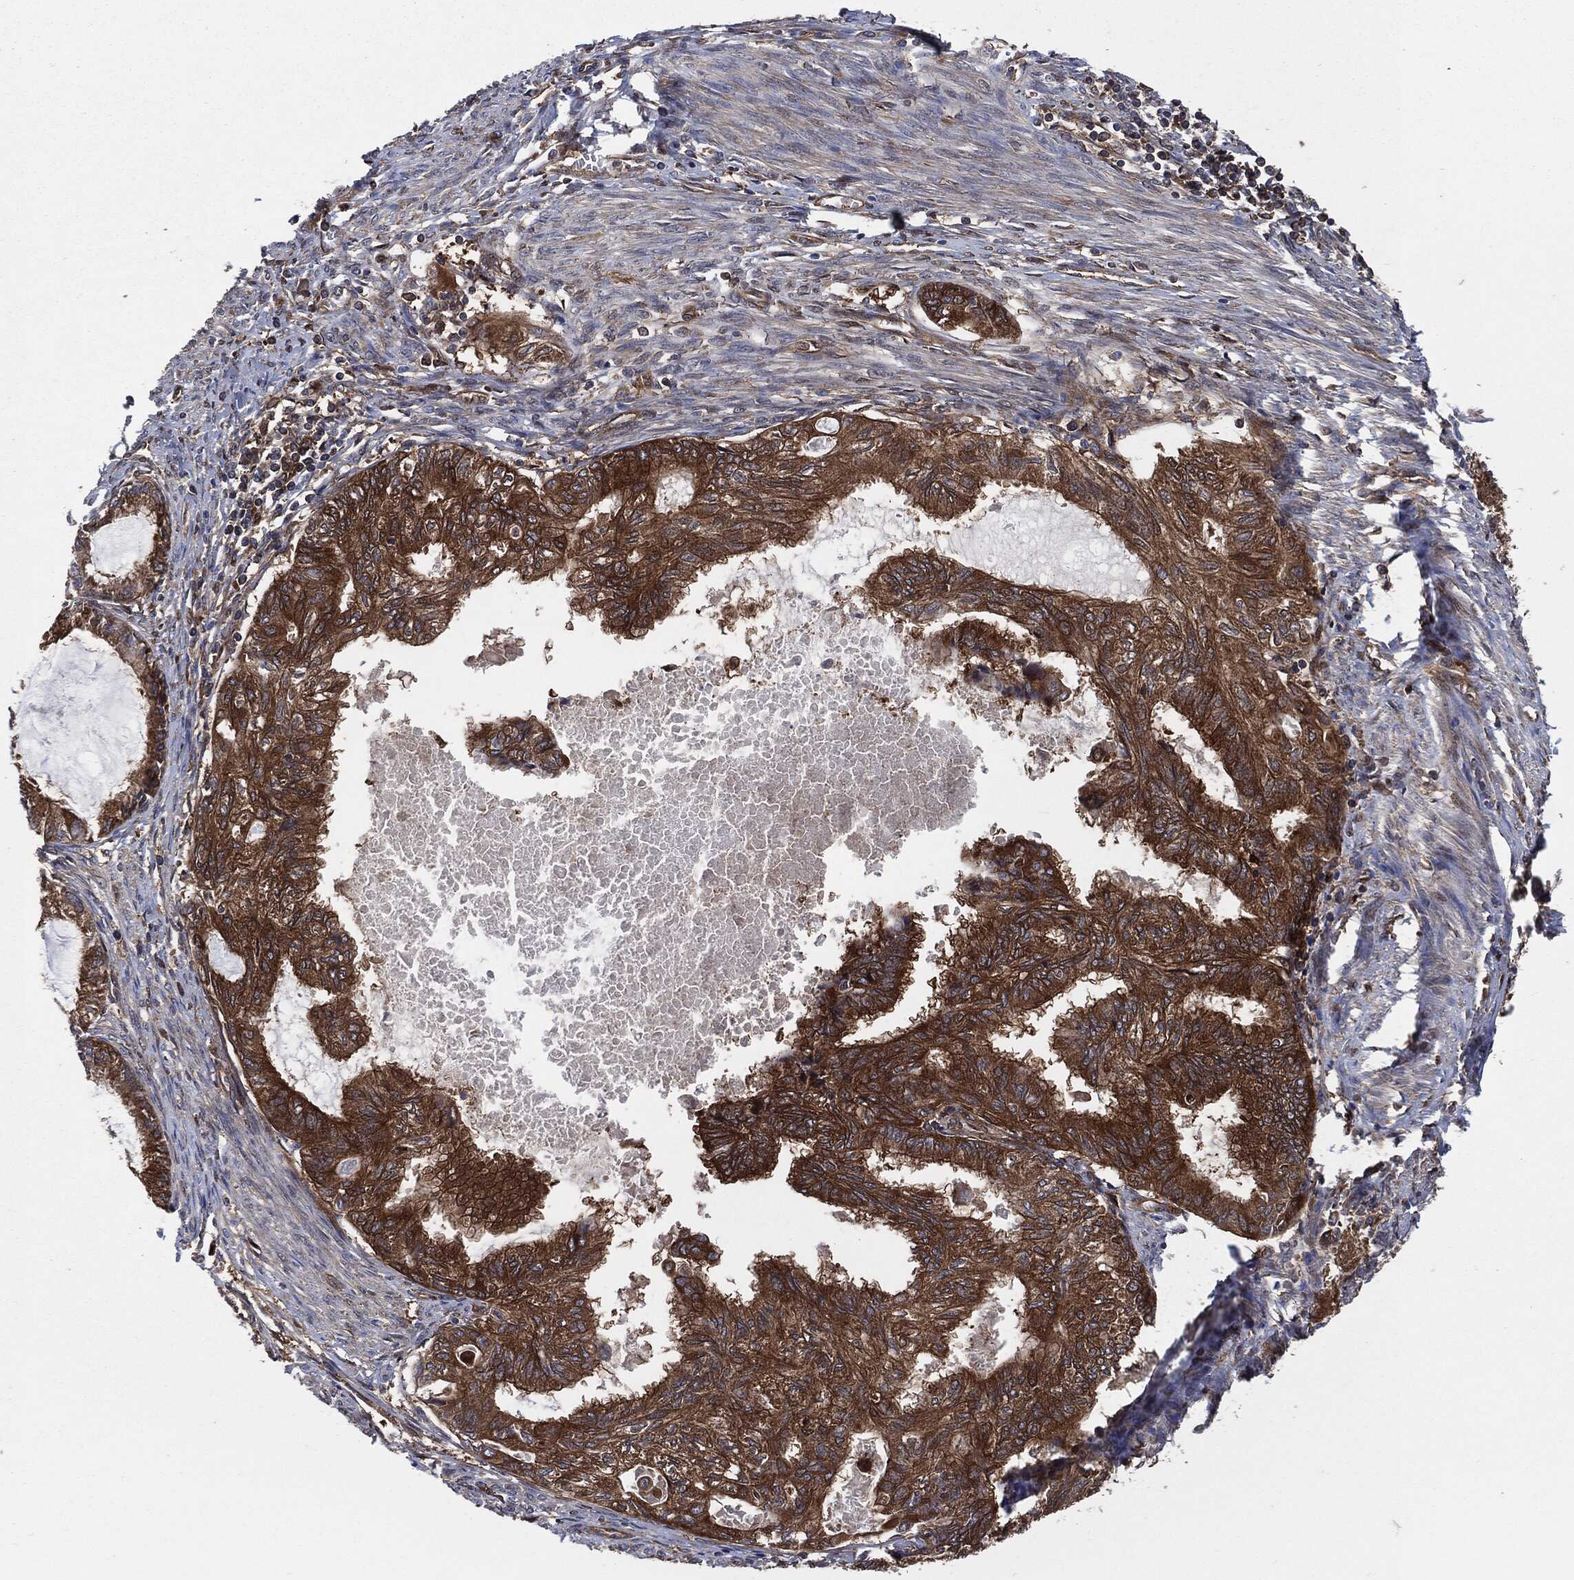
{"staining": {"intensity": "strong", "quantity": ">75%", "location": "cytoplasmic/membranous"}, "tissue": "endometrial cancer", "cell_type": "Tumor cells", "image_type": "cancer", "snomed": [{"axis": "morphology", "description": "Adenocarcinoma, NOS"}, {"axis": "topography", "description": "Endometrium"}], "caption": "A high-resolution micrograph shows immunohistochemistry staining of endometrial adenocarcinoma, which displays strong cytoplasmic/membranous expression in about >75% of tumor cells.", "gene": "XPNPEP1", "patient": {"sex": "female", "age": 86}}